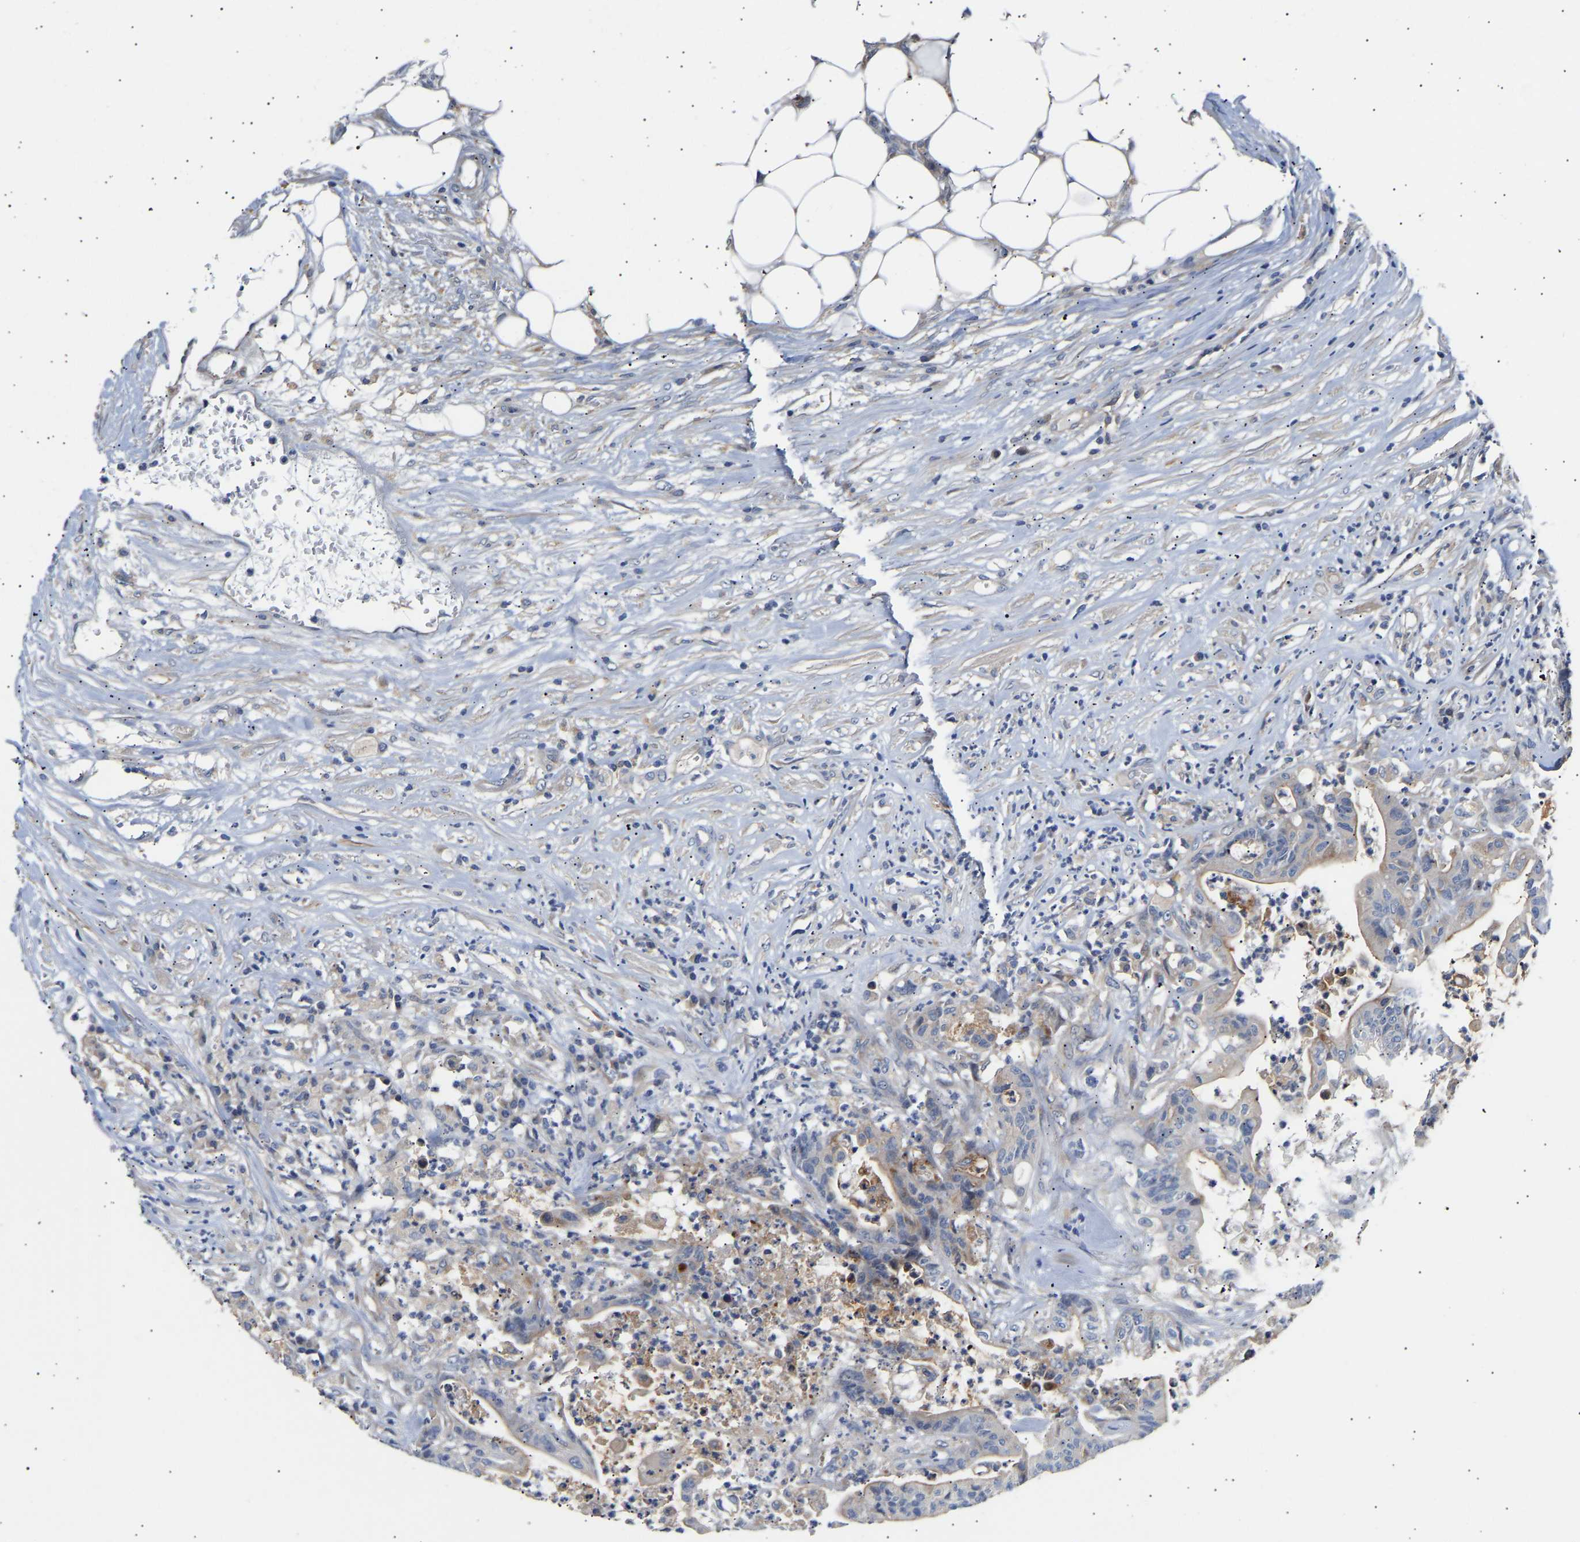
{"staining": {"intensity": "weak", "quantity": "<25%", "location": "cytoplasmic/membranous"}, "tissue": "colorectal cancer", "cell_type": "Tumor cells", "image_type": "cancer", "snomed": [{"axis": "morphology", "description": "Adenocarcinoma, NOS"}, {"axis": "topography", "description": "Colon"}], "caption": "Colorectal adenocarcinoma was stained to show a protein in brown. There is no significant expression in tumor cells.", "gene": "KASH5", "patient": {"sex": "female", "age": 84}}